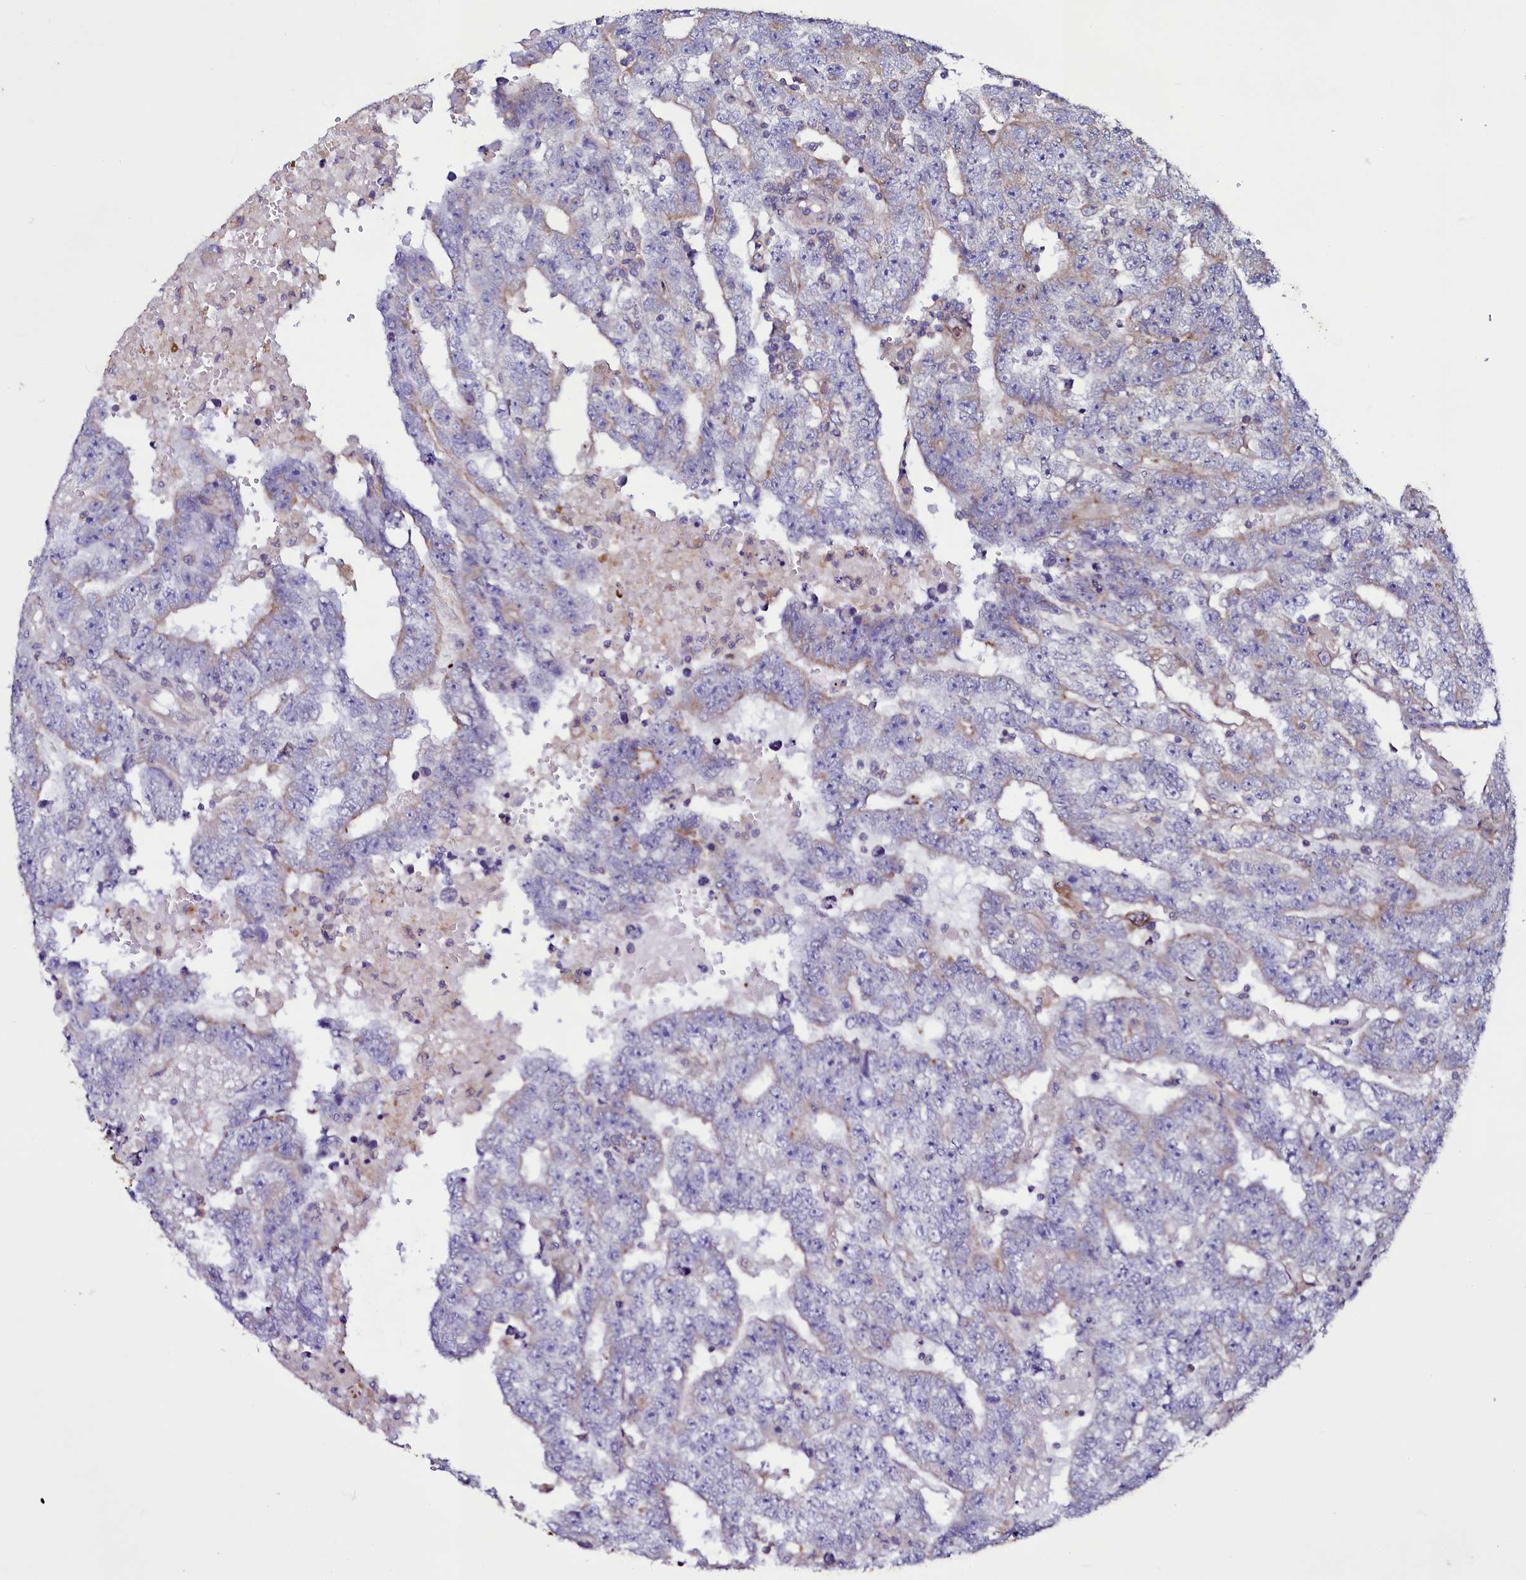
{"staining": {"intensity": "negative", "quantity": "none", "location": "none"}, "tissue": "testis cancer", "cell_type": "Tumor cells", "image_type": "cancer", "snomed": [{"axis": "morphology", "description": "Carcinoma, Embryonal, NOS"}, {"axis": "topography", "description": "Testis"}], "caption": "Tumor cells are negative for brown protein staining in testis cancer (embryonal carcinoma).", "gene": "SELENOT", "patient": {"sex": "male", "age": 25}}